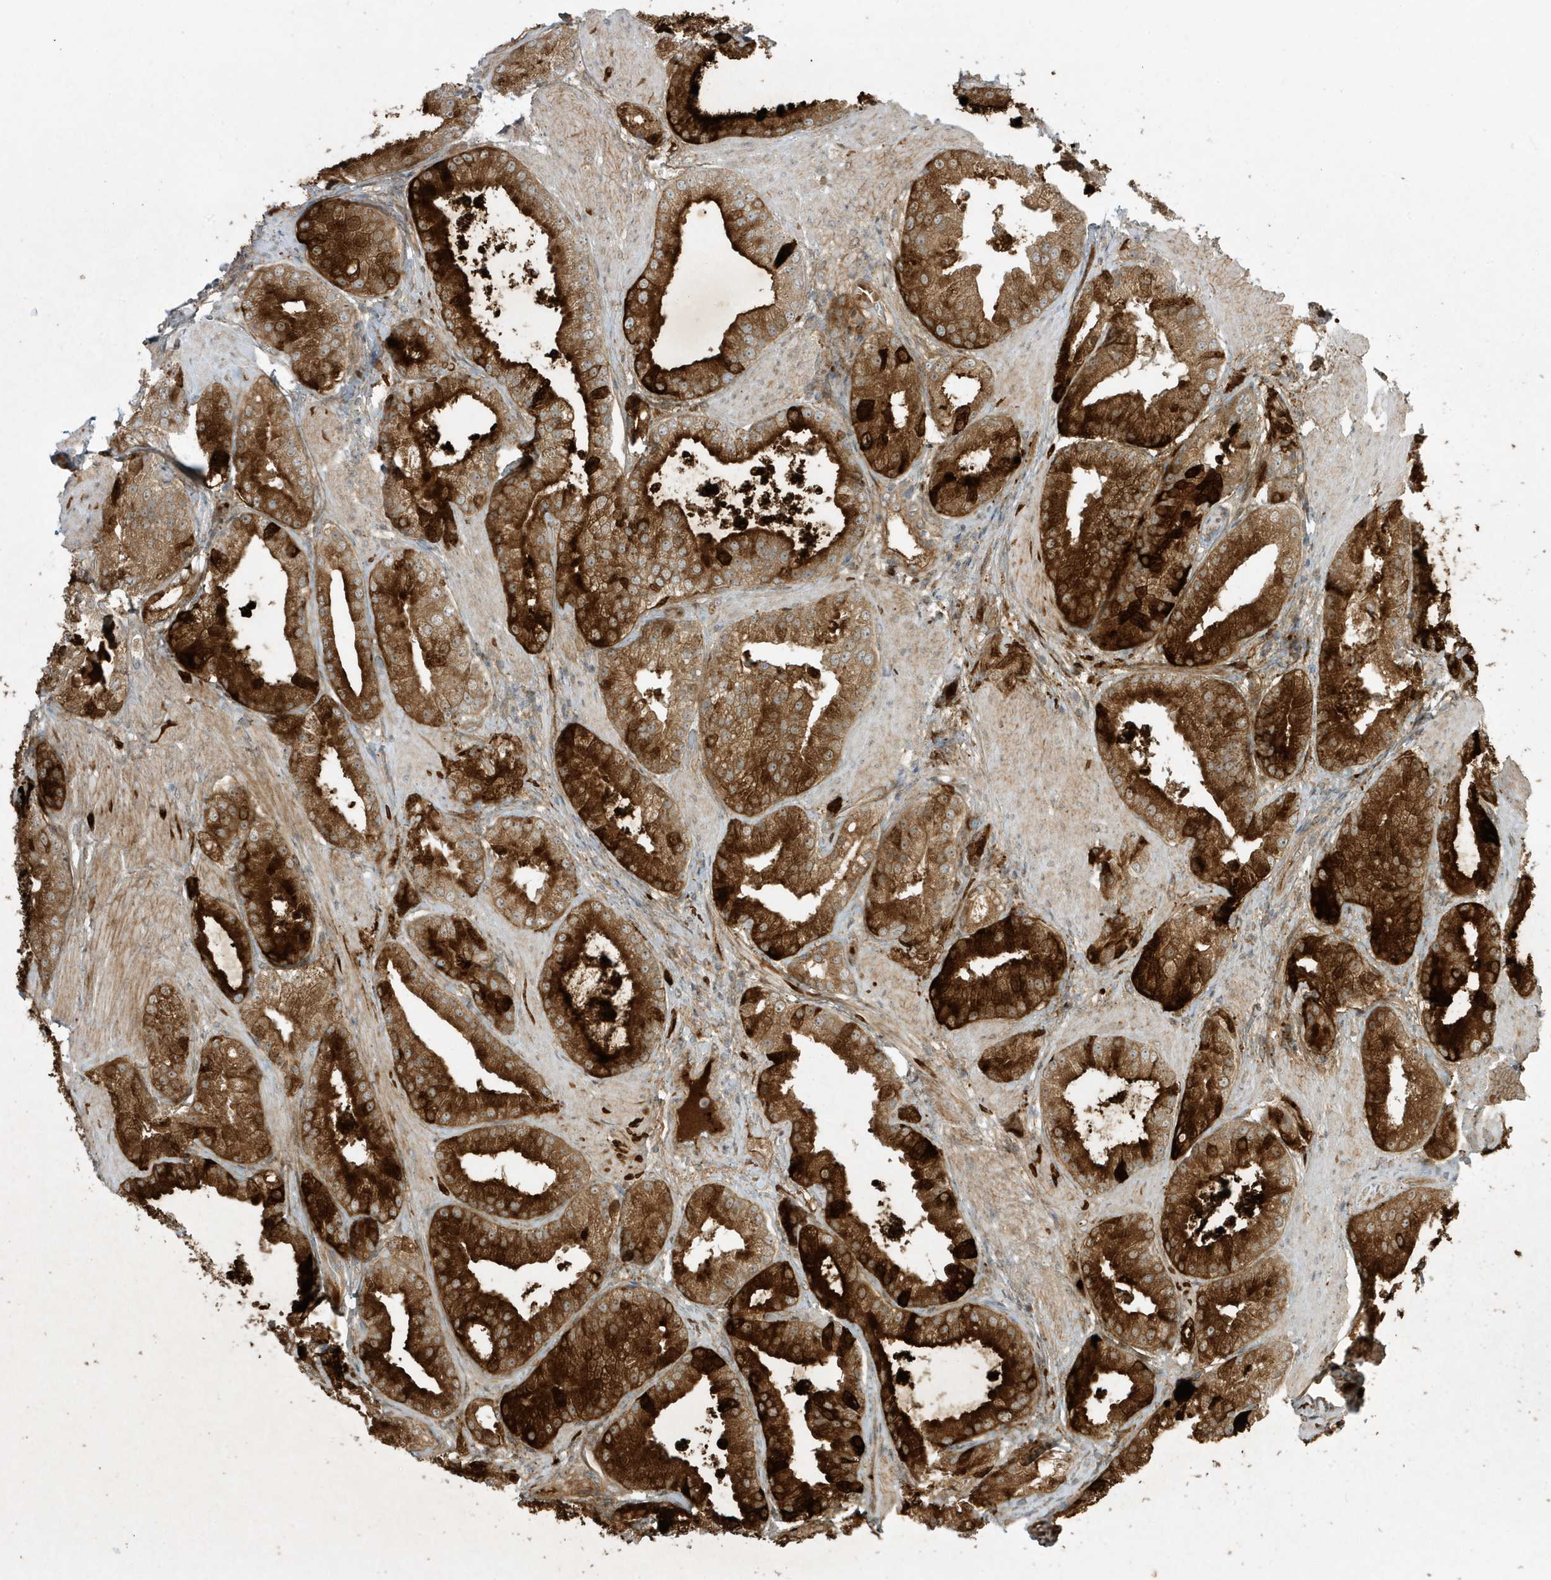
{"staining": {"intensity": "strong", "quantity": ">75%", "location": "cytoplasmic/membranous"}, "tissue": "prostate cancer", "cell_type": "Tumor cells", "image_type": "cancer", "snomed": [{"axis": "morphology", "description": "Adenocarcinoma, Low grade"}, {"axis": "topography", "description": "Prostate"}], "caption": "Protein expression analysis of low-grade adenocarcinoma (prostate) shows strong cytoplasmic/membranous staining in approximately >75% of tumor cells.", "gene": "SCARF2", "patient": {"sex": "male", "age": 67}}